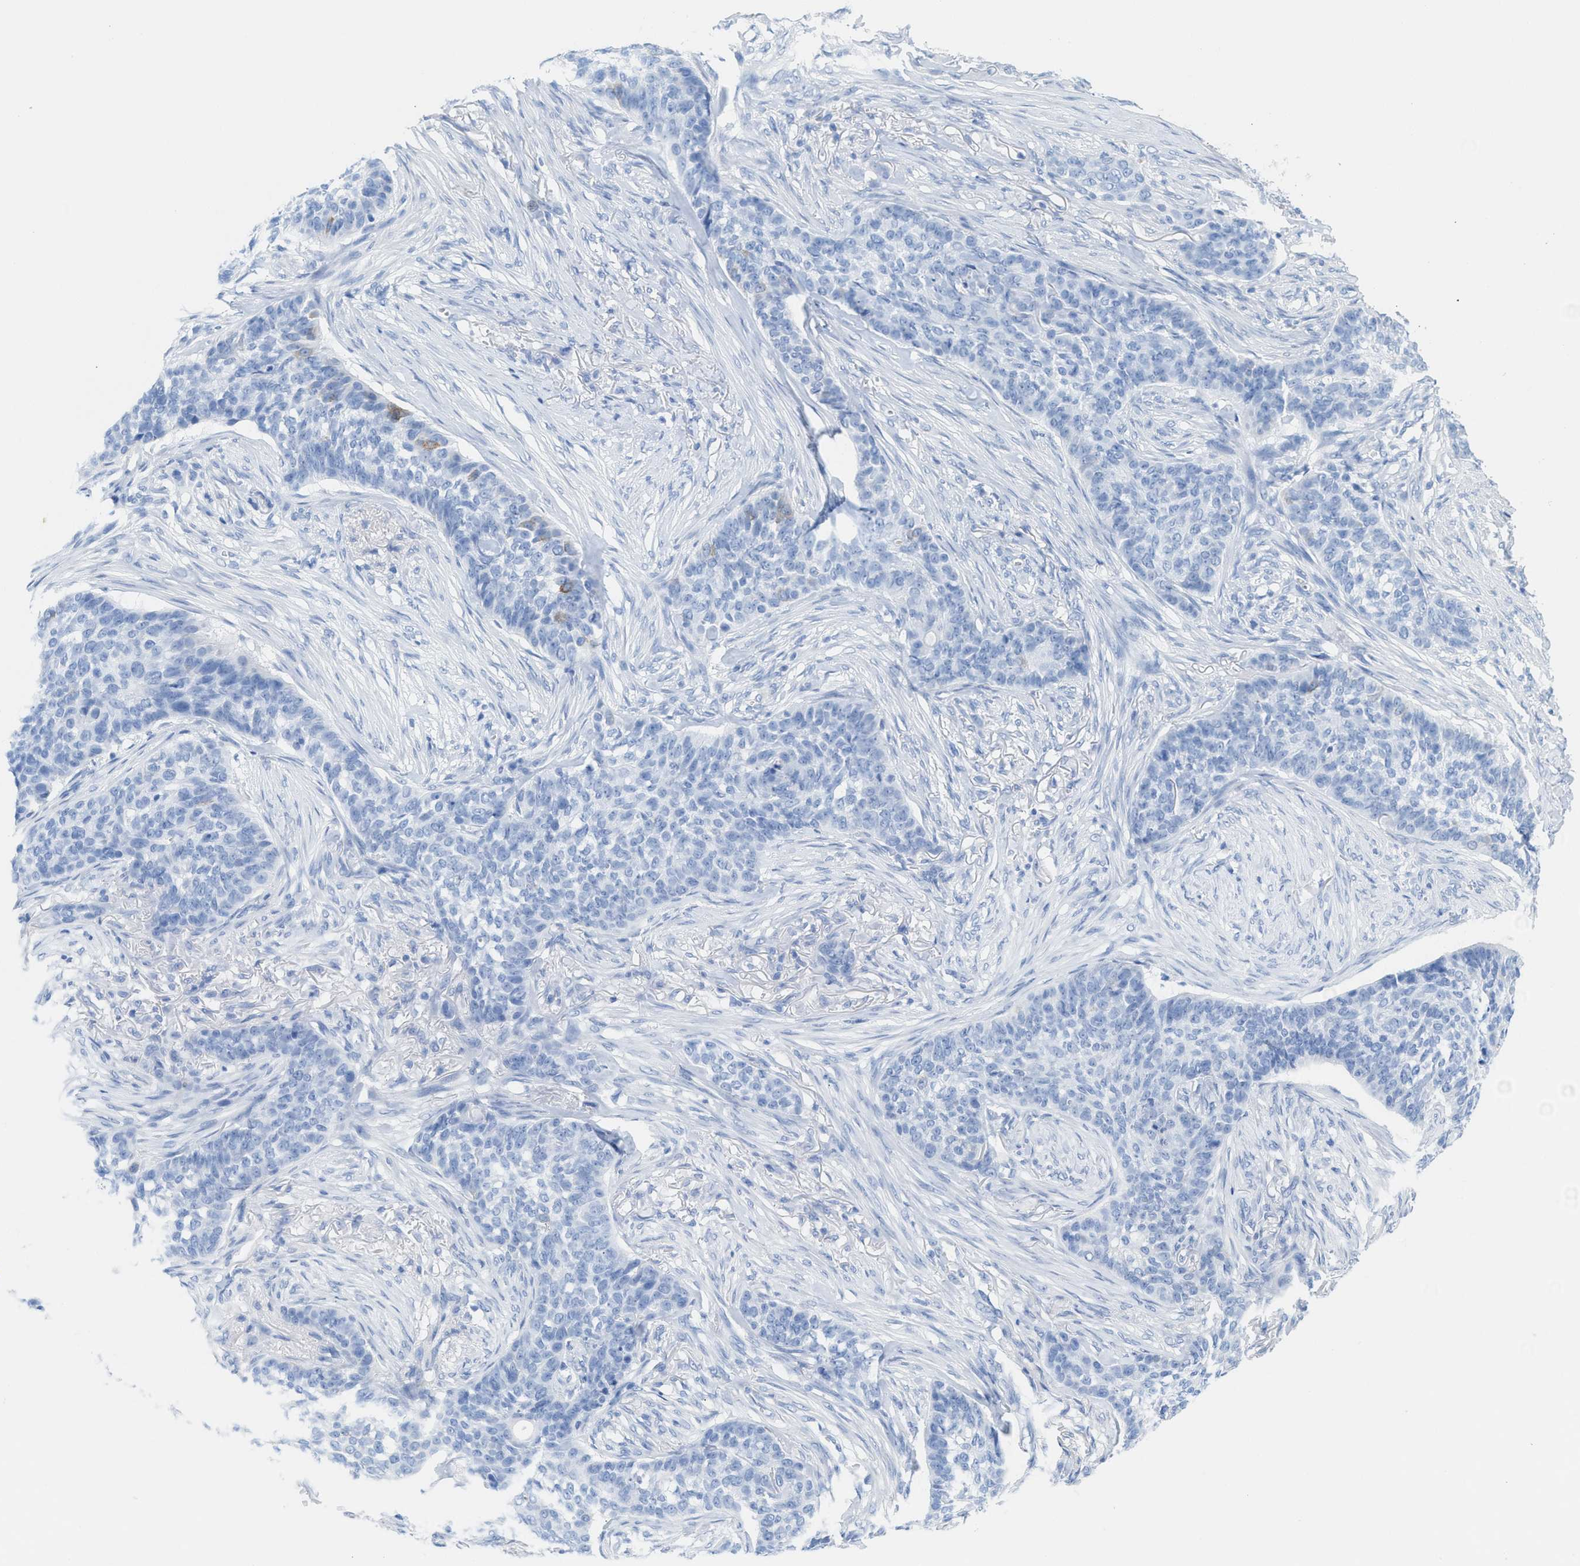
{"staining": {"intensity": "negative", "quantity": "none", "location": "none"}, "tissue": "skin cancer", "cell_type": "Tumor cells", "image_type": "cancer", "snomed": [{"axis": "morphology", "description": "Basal cell carcinoma"}, {"axis": "topography", "description": "Skin"}], "caption": "Immunohistochemistry of human basal cell carcinoma (skin) demonstrates no staining in tumor cells.", "gene": "ANKFN1", "patient": {"sex": "male", "age": 85}}